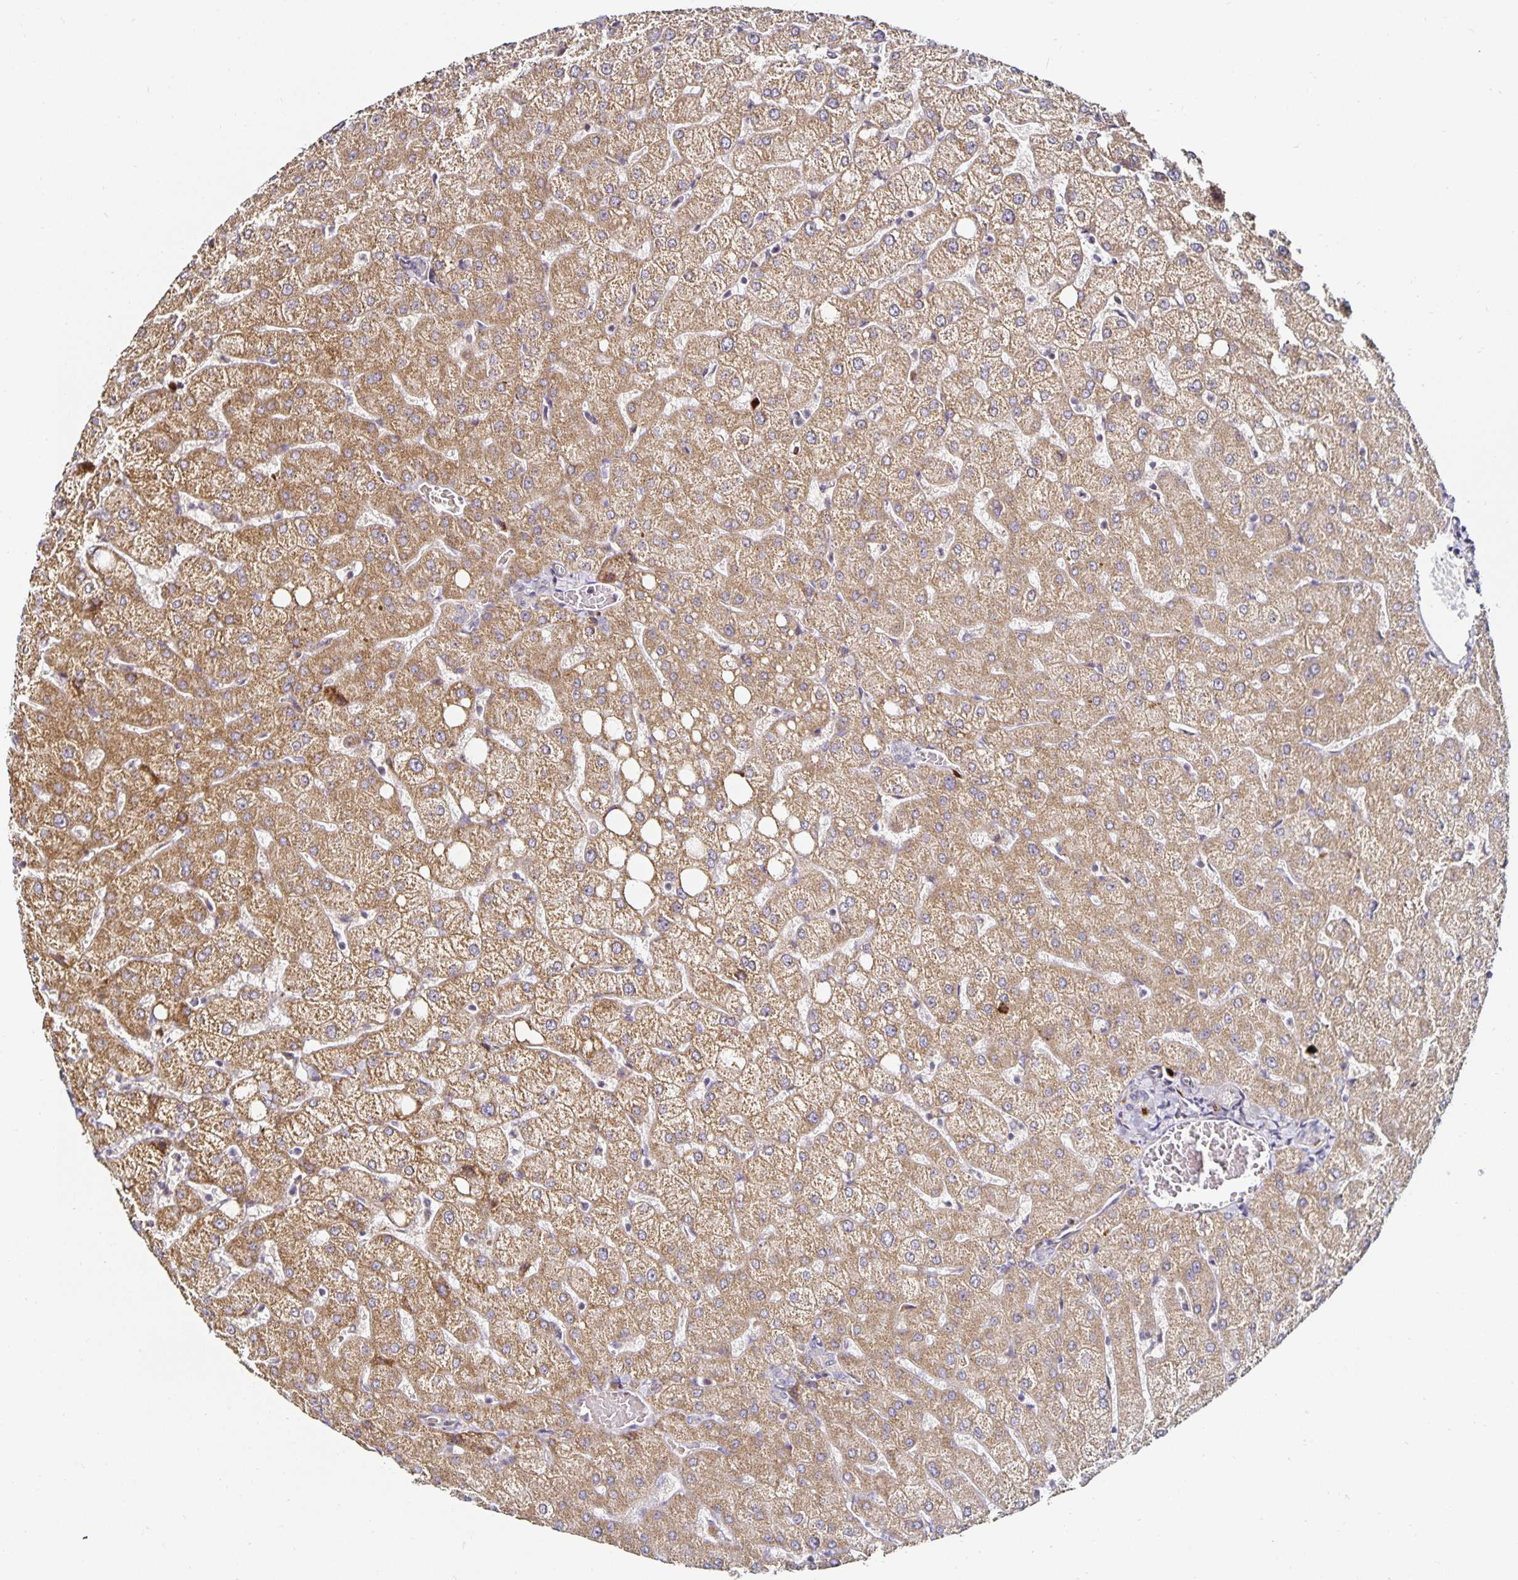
{"staining": {"intensity": "negative", "quantity": "none", "location": "none"}, "tissue": "liver", "cell_type": "Cholangiocytes", "image_type": "normal", "snomed": [{"axis": "morphology", "description": "Normal tissue, NOS"}, {"axis": "topography", "description": "Liver"}], "caption": "A high-resolution image shows immunohistochemistry (IHC) staining of normal liver, which demonstrates no significant expression in cholangiocytes. (Stains: DAB (3,3'-diaminobenzidine) immunohistochemistry with hematoxylin counter stain, Microscopy: brightfield microscopy at high magnification).", "gene": "ANLN", "patient": {"sex": "female", "age": 54}}